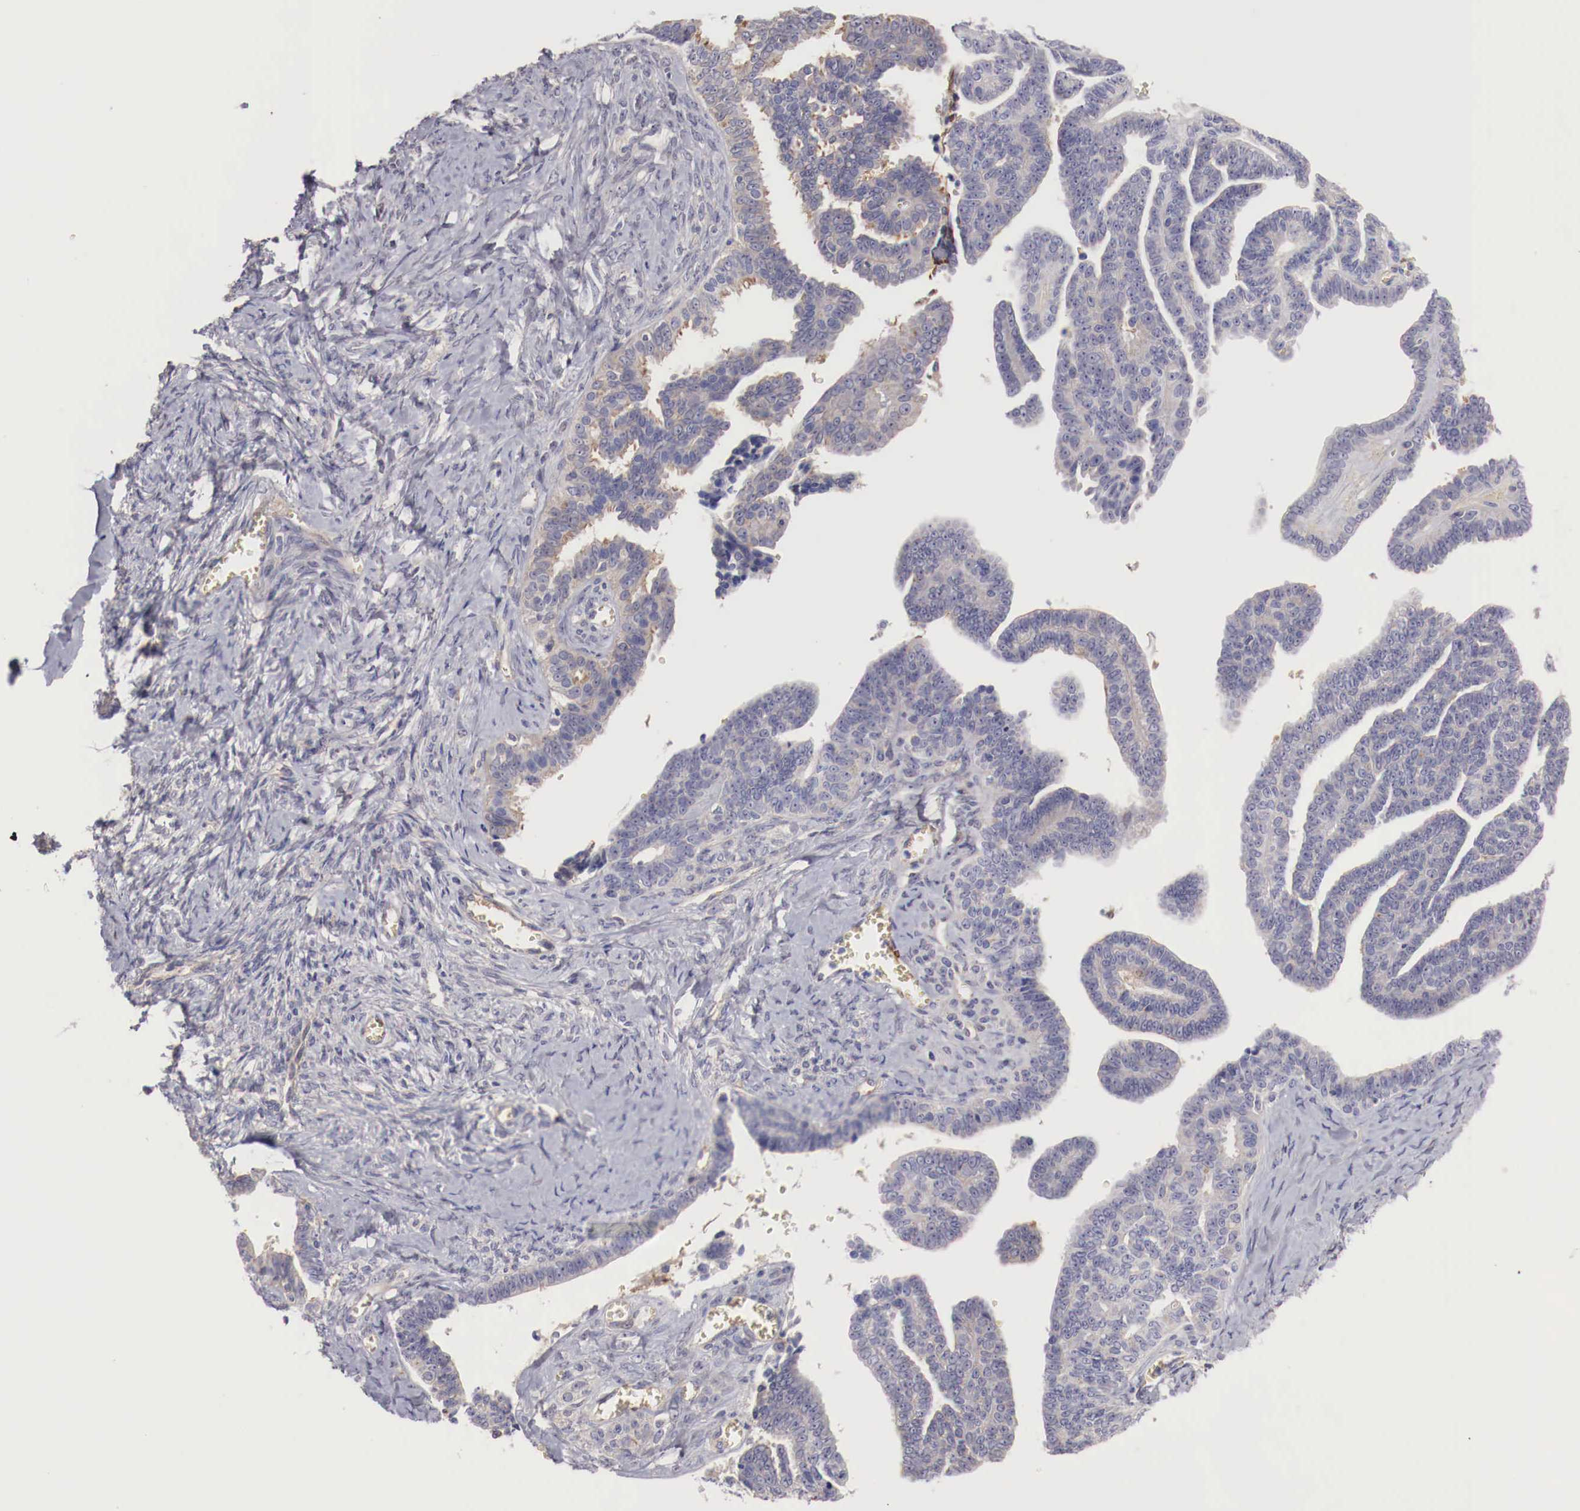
{"staining": {"intensity": "weak", "quantity": "<25%", "location": "cytoplasmic/membranous"}, "tissue": "ovarian cancer", "cell_type": "Tumor cells", "image_type": "cancer", "snomed": [{"axis": "morphology", "description": "Cystadenocarcinoma, serous, NOS"}, {"axis": "topography", "description": "Ovary"}], "caption": "Micrograph shows no significant protein expression in tumor cells of ovarian serous cystadenocarcinoma.", "gene": "PITPNA", "patient": {"sex": "female", "age": 71}}